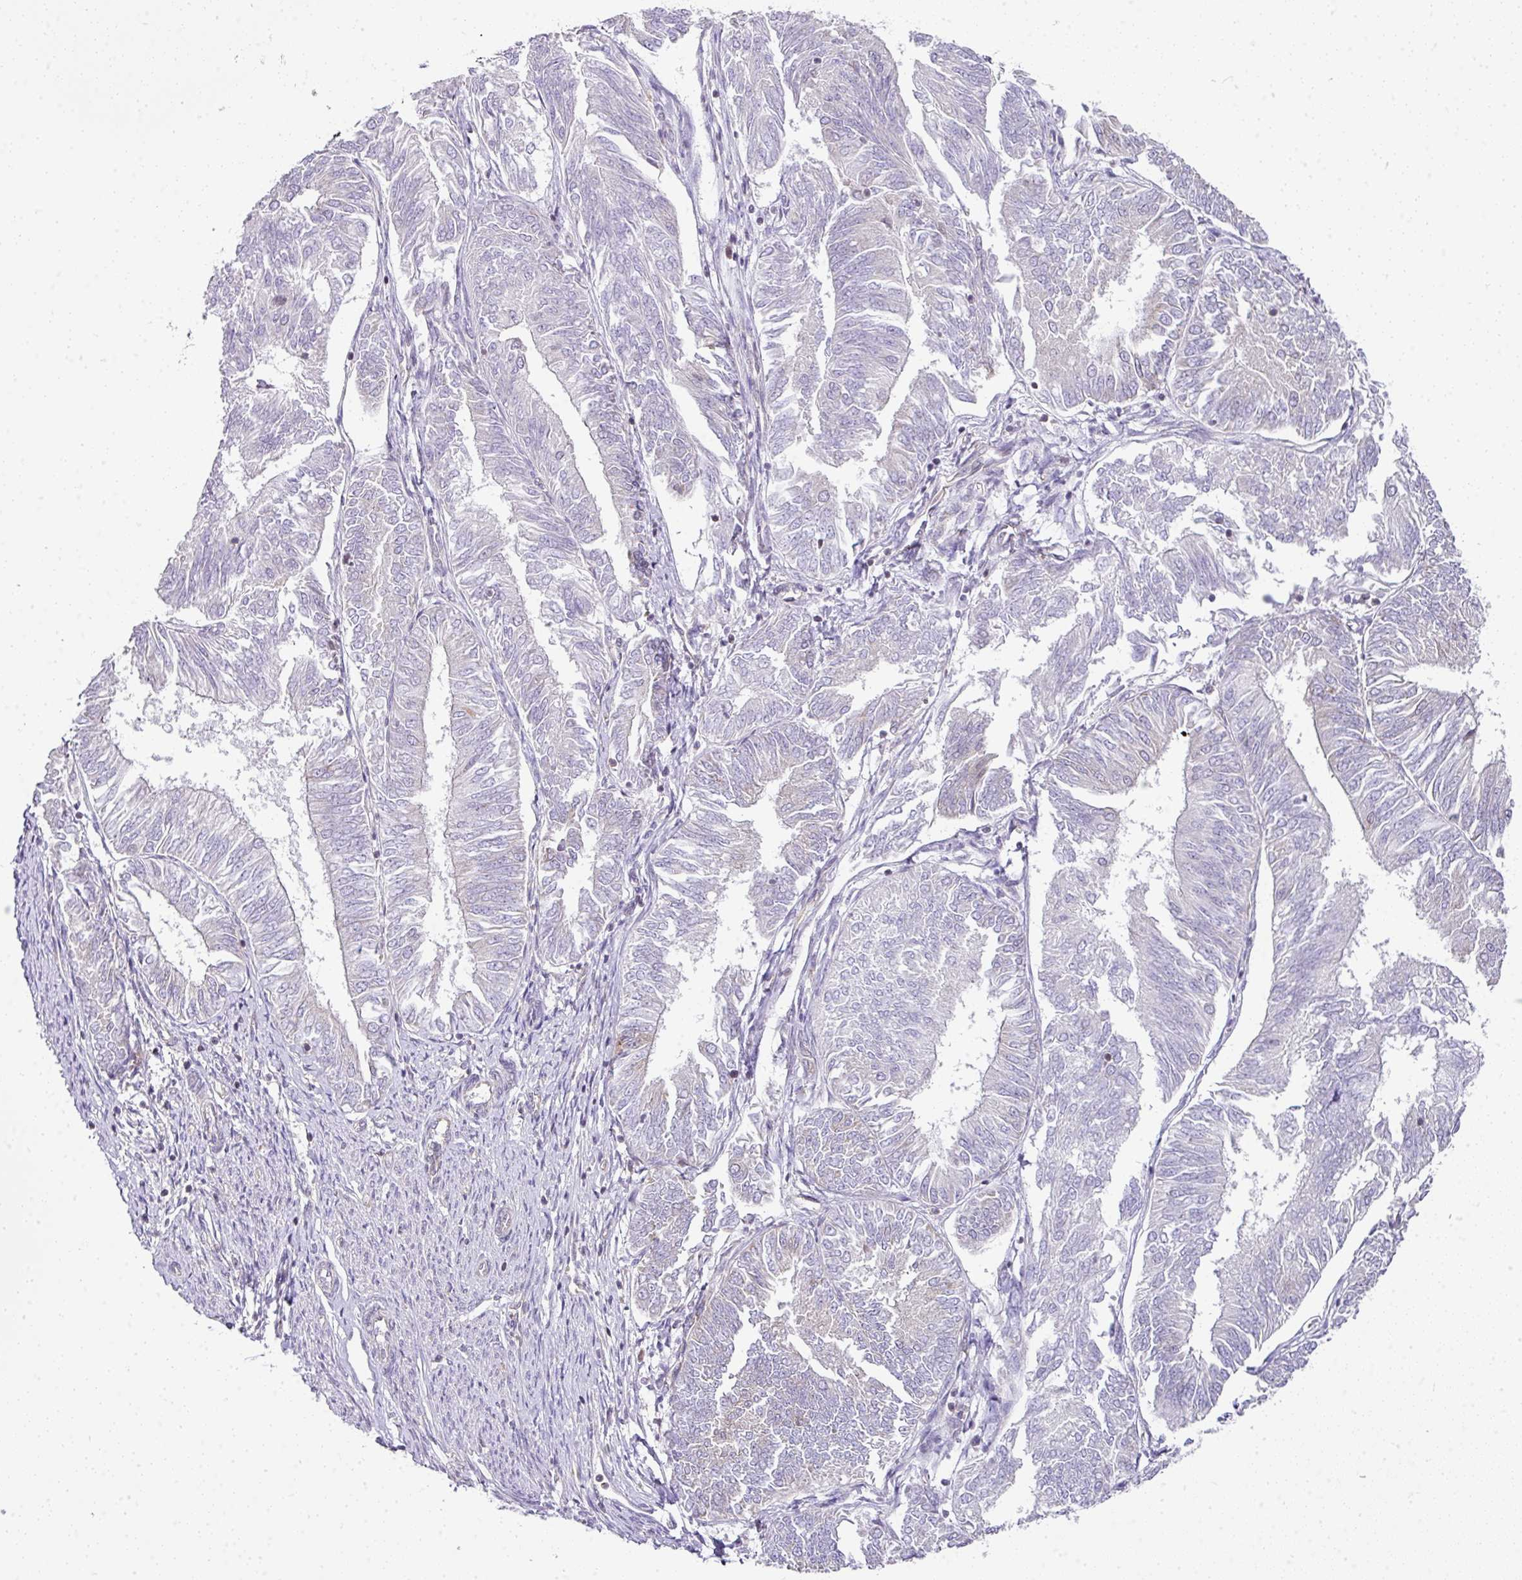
{"staining": {"intensity": "negative", "quantity": "none", "location": "none"}, "tissue": "endometrial cancer", "cell_type": "Tumor cells", "image_type": "cancer", "snomed": [{"axis": "morphology", "description": "Adenocarcinoma, NOS"}, {"axis": "topography", "description": "Endometrium"}], "caption": "Tumor cells show no significant expression in endometrial cancer.", "gene": "FAM32A", "patient": {"sex": "female", "age": 58}}